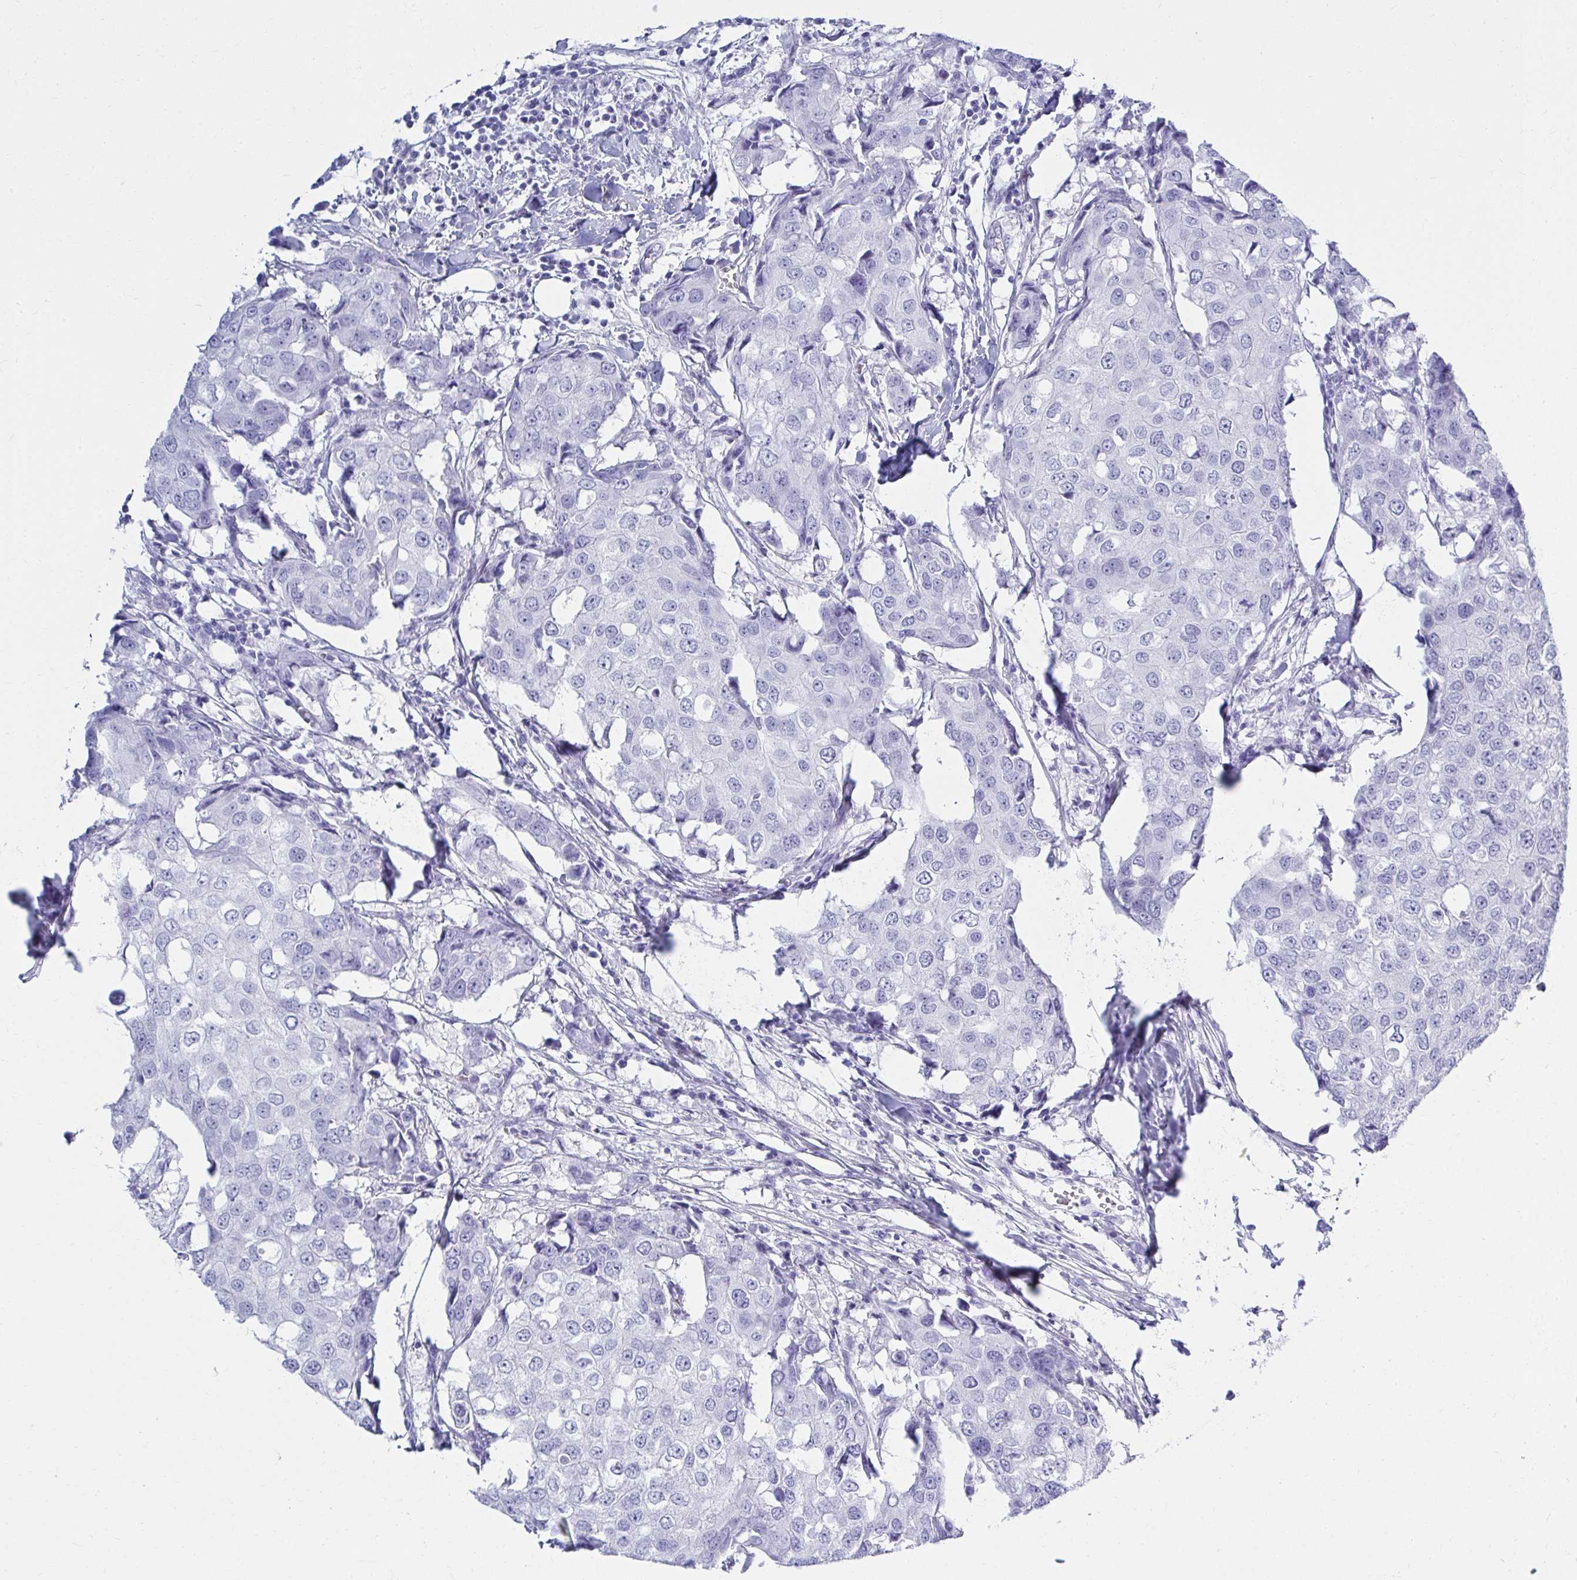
{"staining": {"intensity": "negative", "quantity": "none", "location": "none"}, "tissue": "breast cancer", "cell_type": "Tumor cells", "image_type": "cancer", "snomed": [{"axis": "morphology", "description": "Duct carcinoma"}, {"axis": "topography", "description": "Breast"}], "caption": "Tumor cells show no significant staining in breast cancer.", "gene": "ATP4B", "patient": {"sex": "female", "age": 27}}